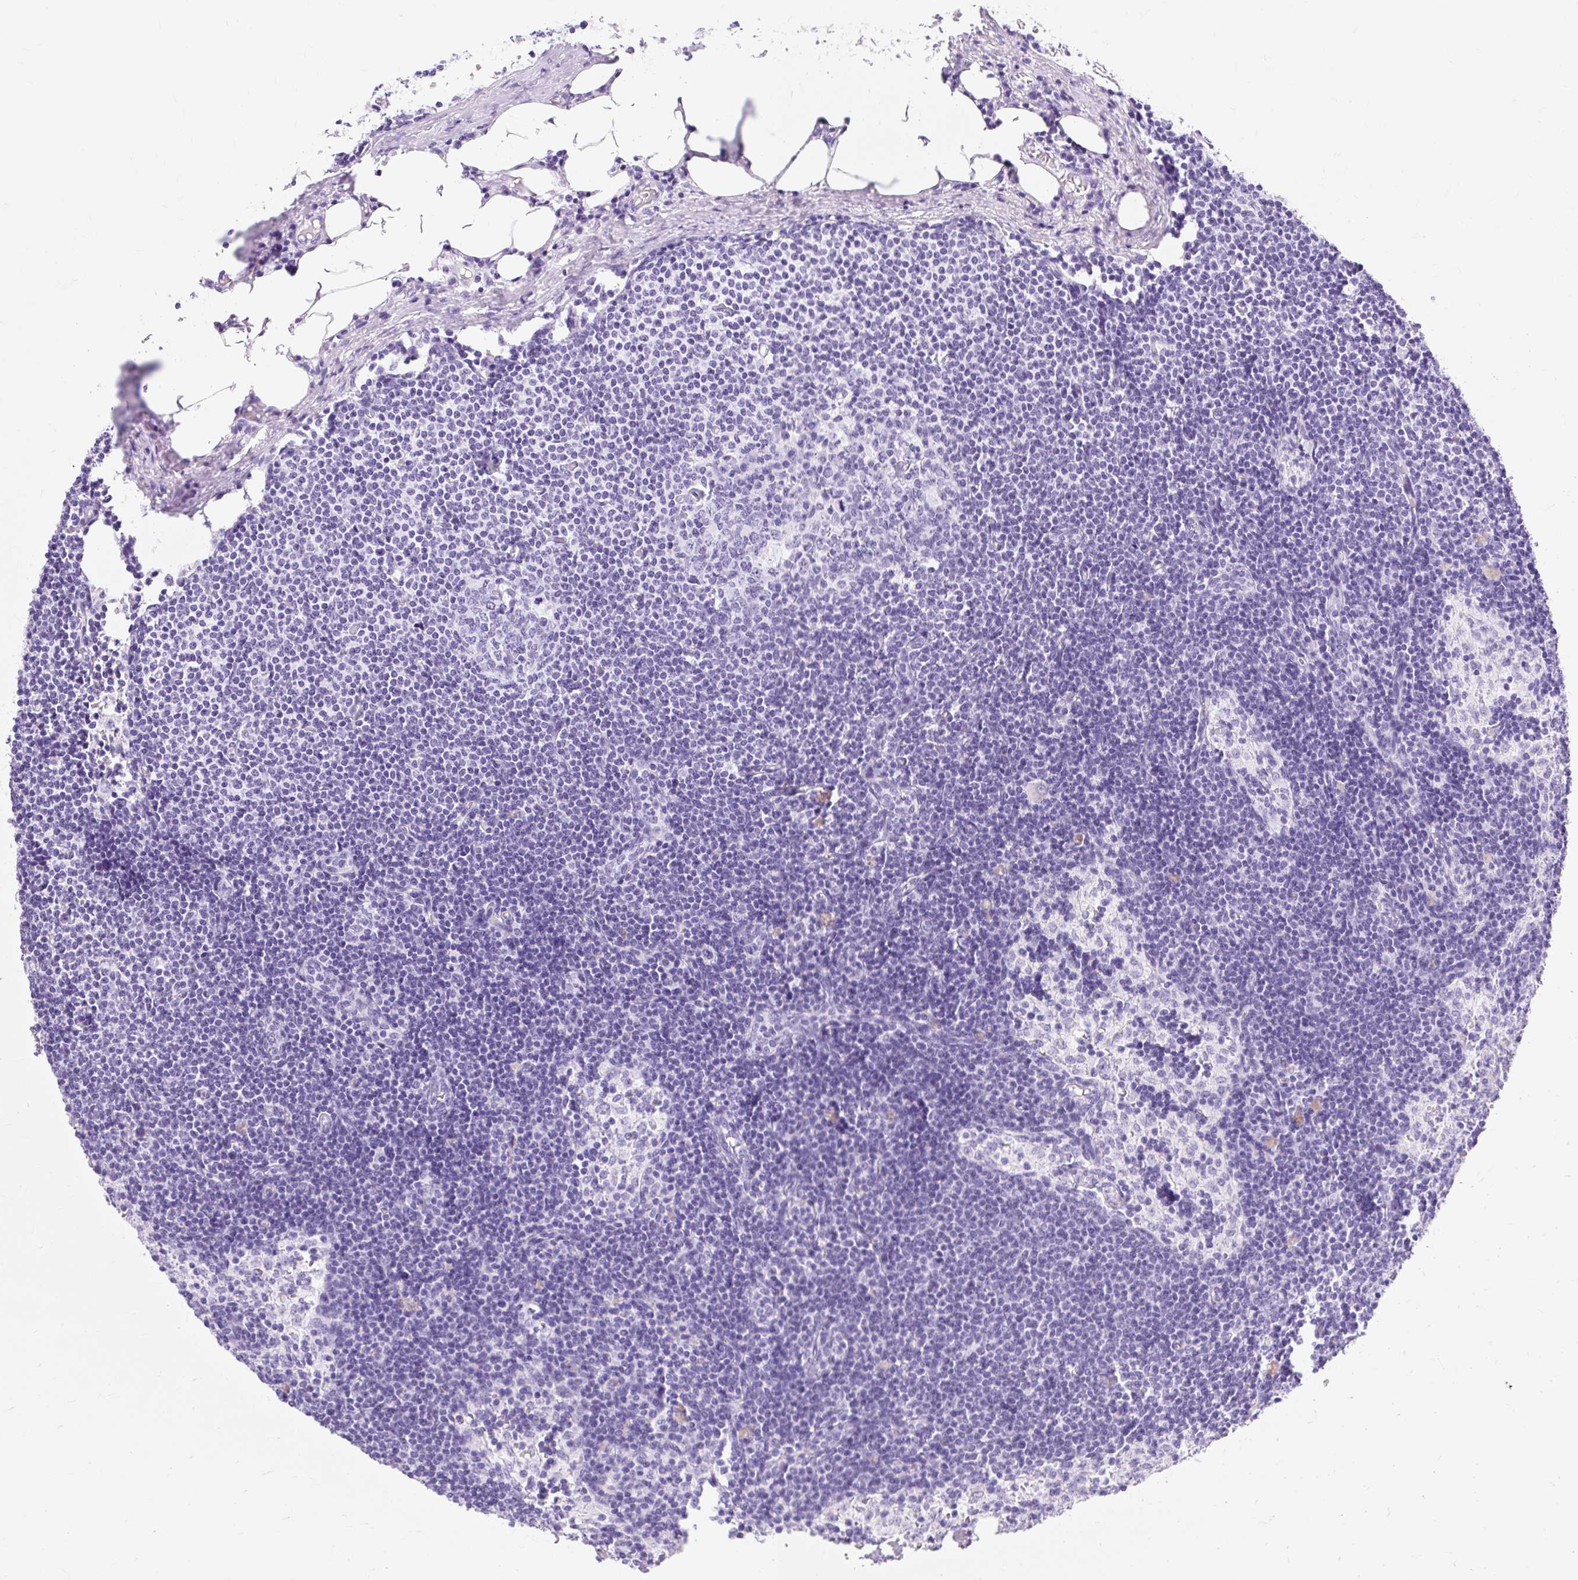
{"staining": {"intensity": "negative", "quantity": "none", "location": "none"}, "tissue": "lymph node", "cell_type": "Germinal center cells", "image_type": "normal", "snomed": [{"axis": "morphology", "description": "Normal tissue, NOS"}, {"axis": "topography", "description": "Lymph node"}], "caption": "IHC of unremarkable human lymph node shows no positivity in germinal center cells.", "gene": "MBP", "patient": {"sex": "male", "age": 49}}